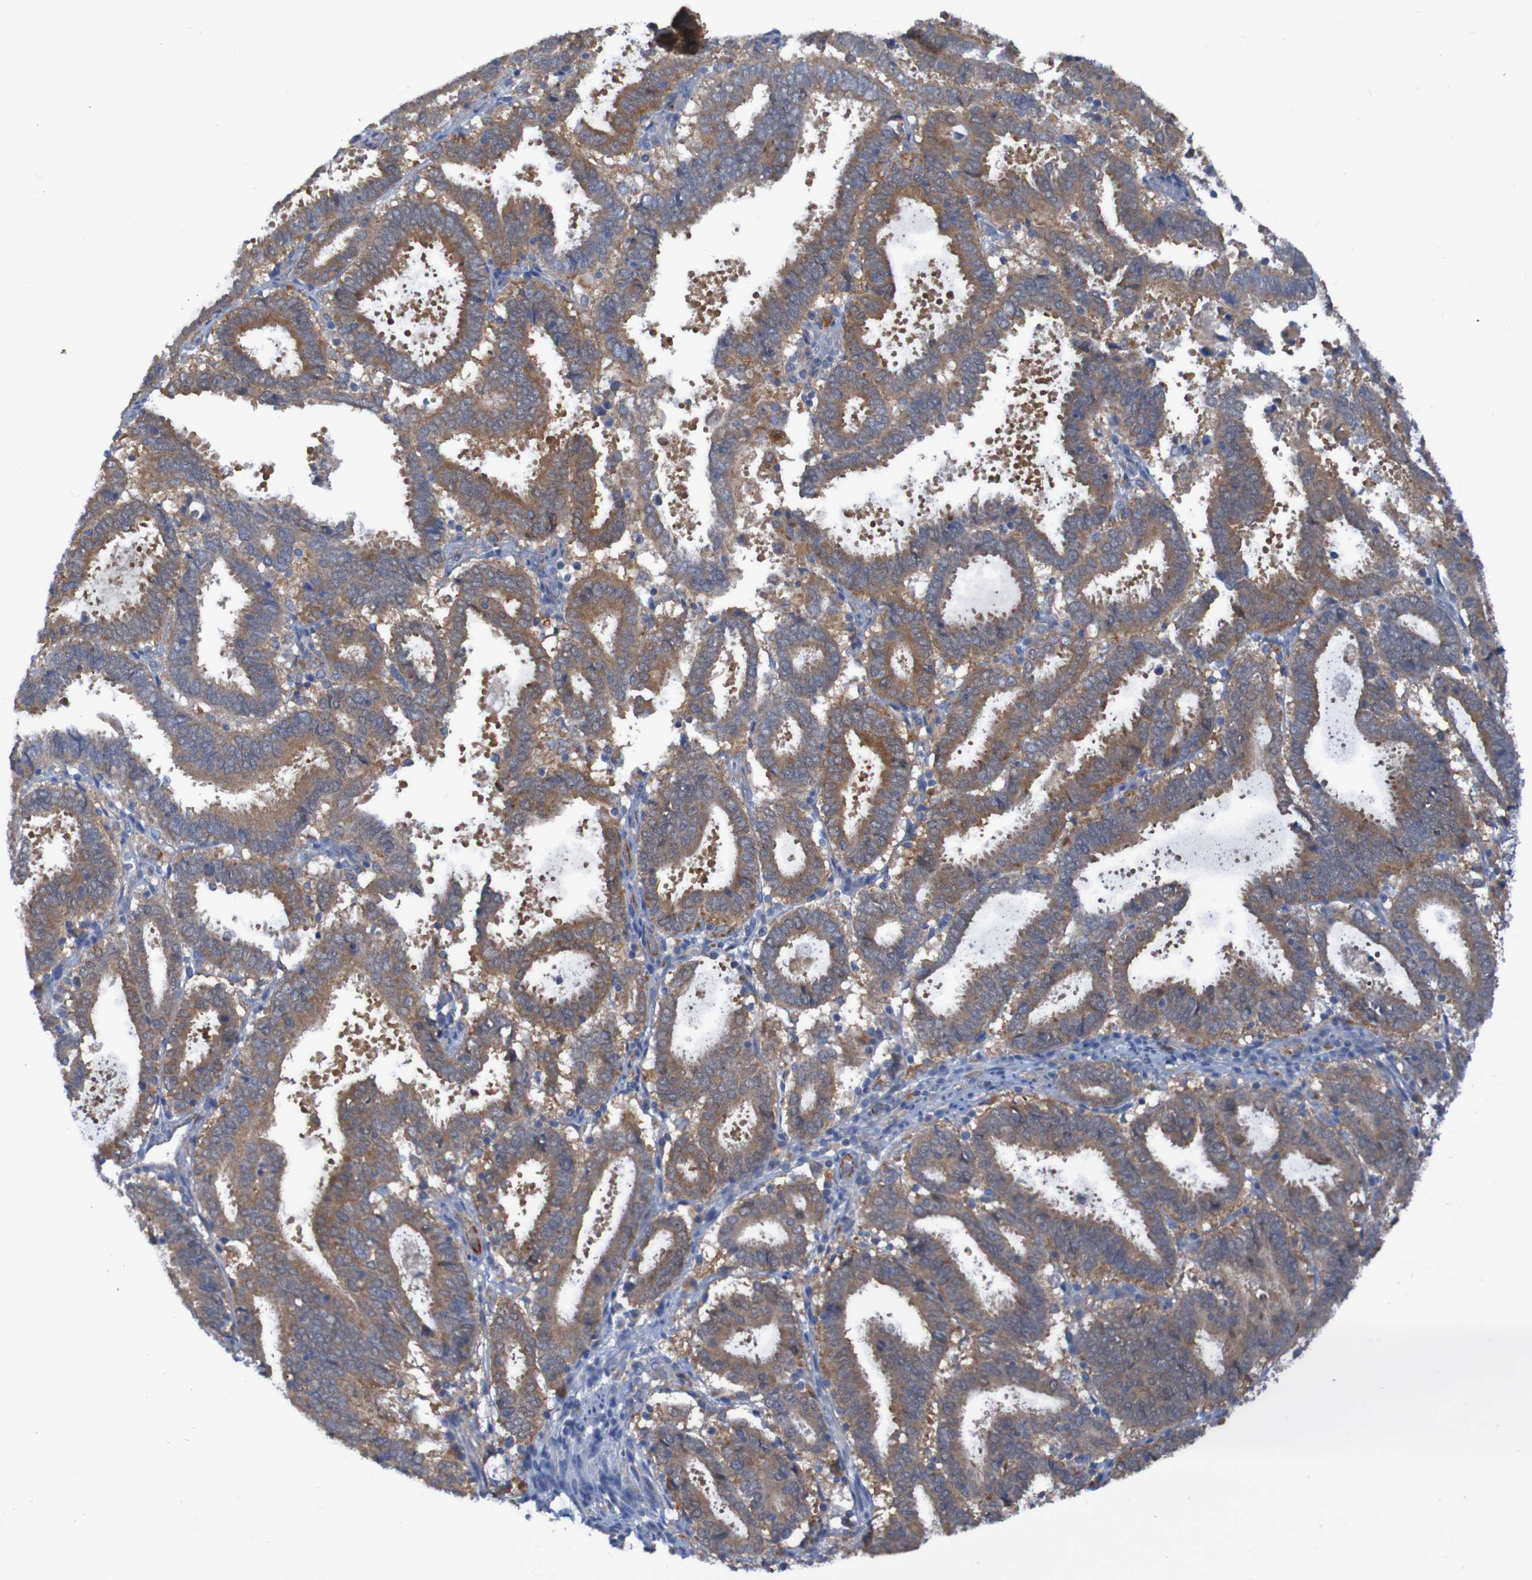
{"staining": {"intensity": "moderate", "quantity": ">75%", "location": "cytoplasmic/membranous"}, "tissue": "endometrial cancer", "cell_type": "Tumor cells", "image_type": "cancer", "snomed": [{"axis": "morphology", "description": "Adenocarcinoma, NOS"}, {"axis": "topography", "description": "Uterus"}], "caption": "Immunohistochemical staining of human adenocarcinoma (endometrial) shows medium levels of moderate cytoplasmic/membranous positivity in about >75% of tumor cells. (Stains: DAB (3,3'-diaminobenzidine) in brown, nuclei in blue, Microscopy: brightfield microscopy at high magnification).", "gene": "ARHGEF16", "patient": {"sex": "female", "age": 83}}